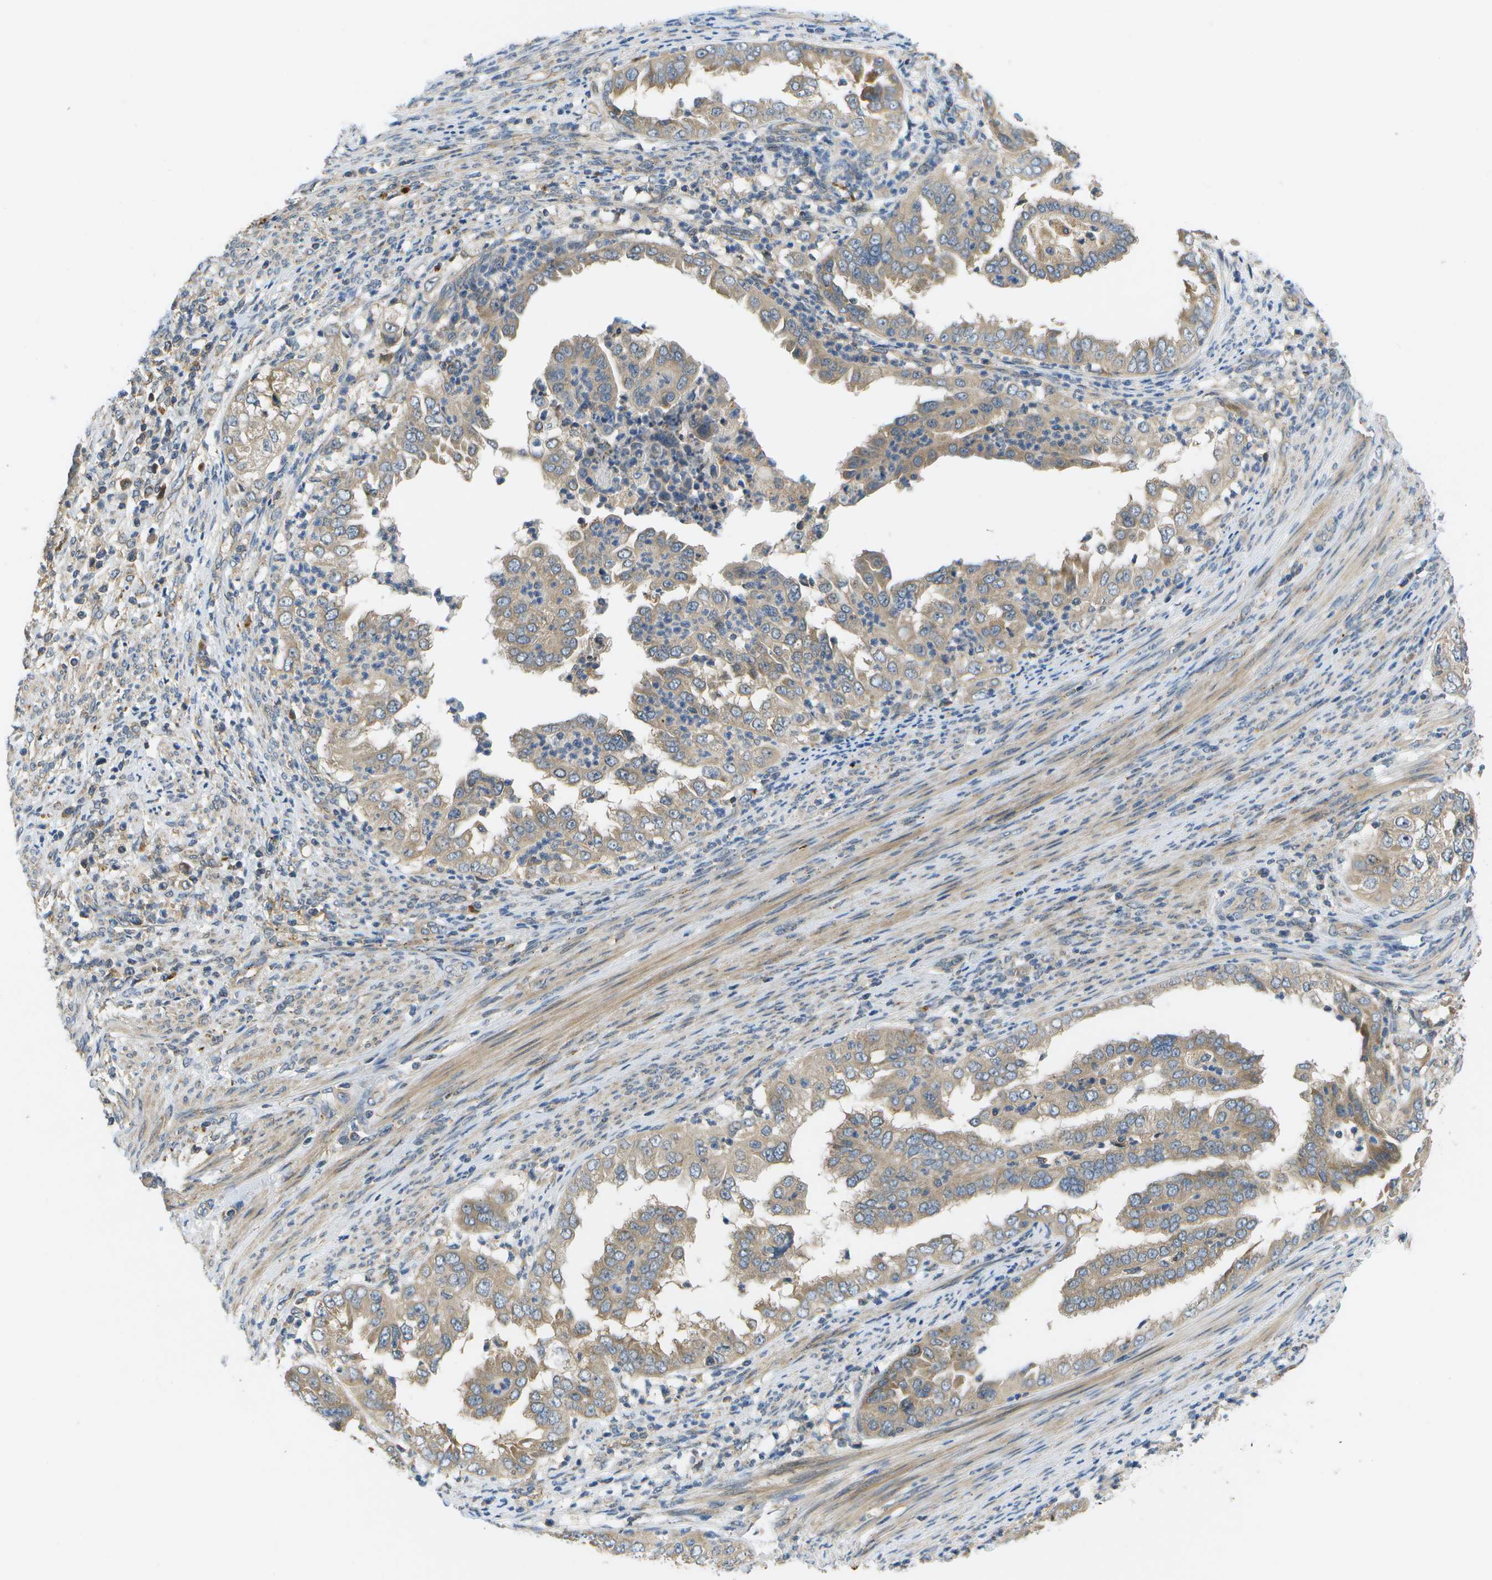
{"staining": {"intensity": "weak", "quantity": "<25%", "location": "cytoplasmic/membranous"}, "tissue": "endometrial cancer", "cell_type": "Tumor cells", "image_type": "cancer", "snomed": [{"axis": "morphology", "description": "Adenocarcinoma, NOS"}, {"axis": "topography", "description": "Endometrium"}], "caption": "DAB immunohistochemical staining of endometrial cancer (adenocarcinoma) displays no significant staining in tumor cells.", "gene": "SLC25A20", "patient": {"sex": "female", "age": 85}}